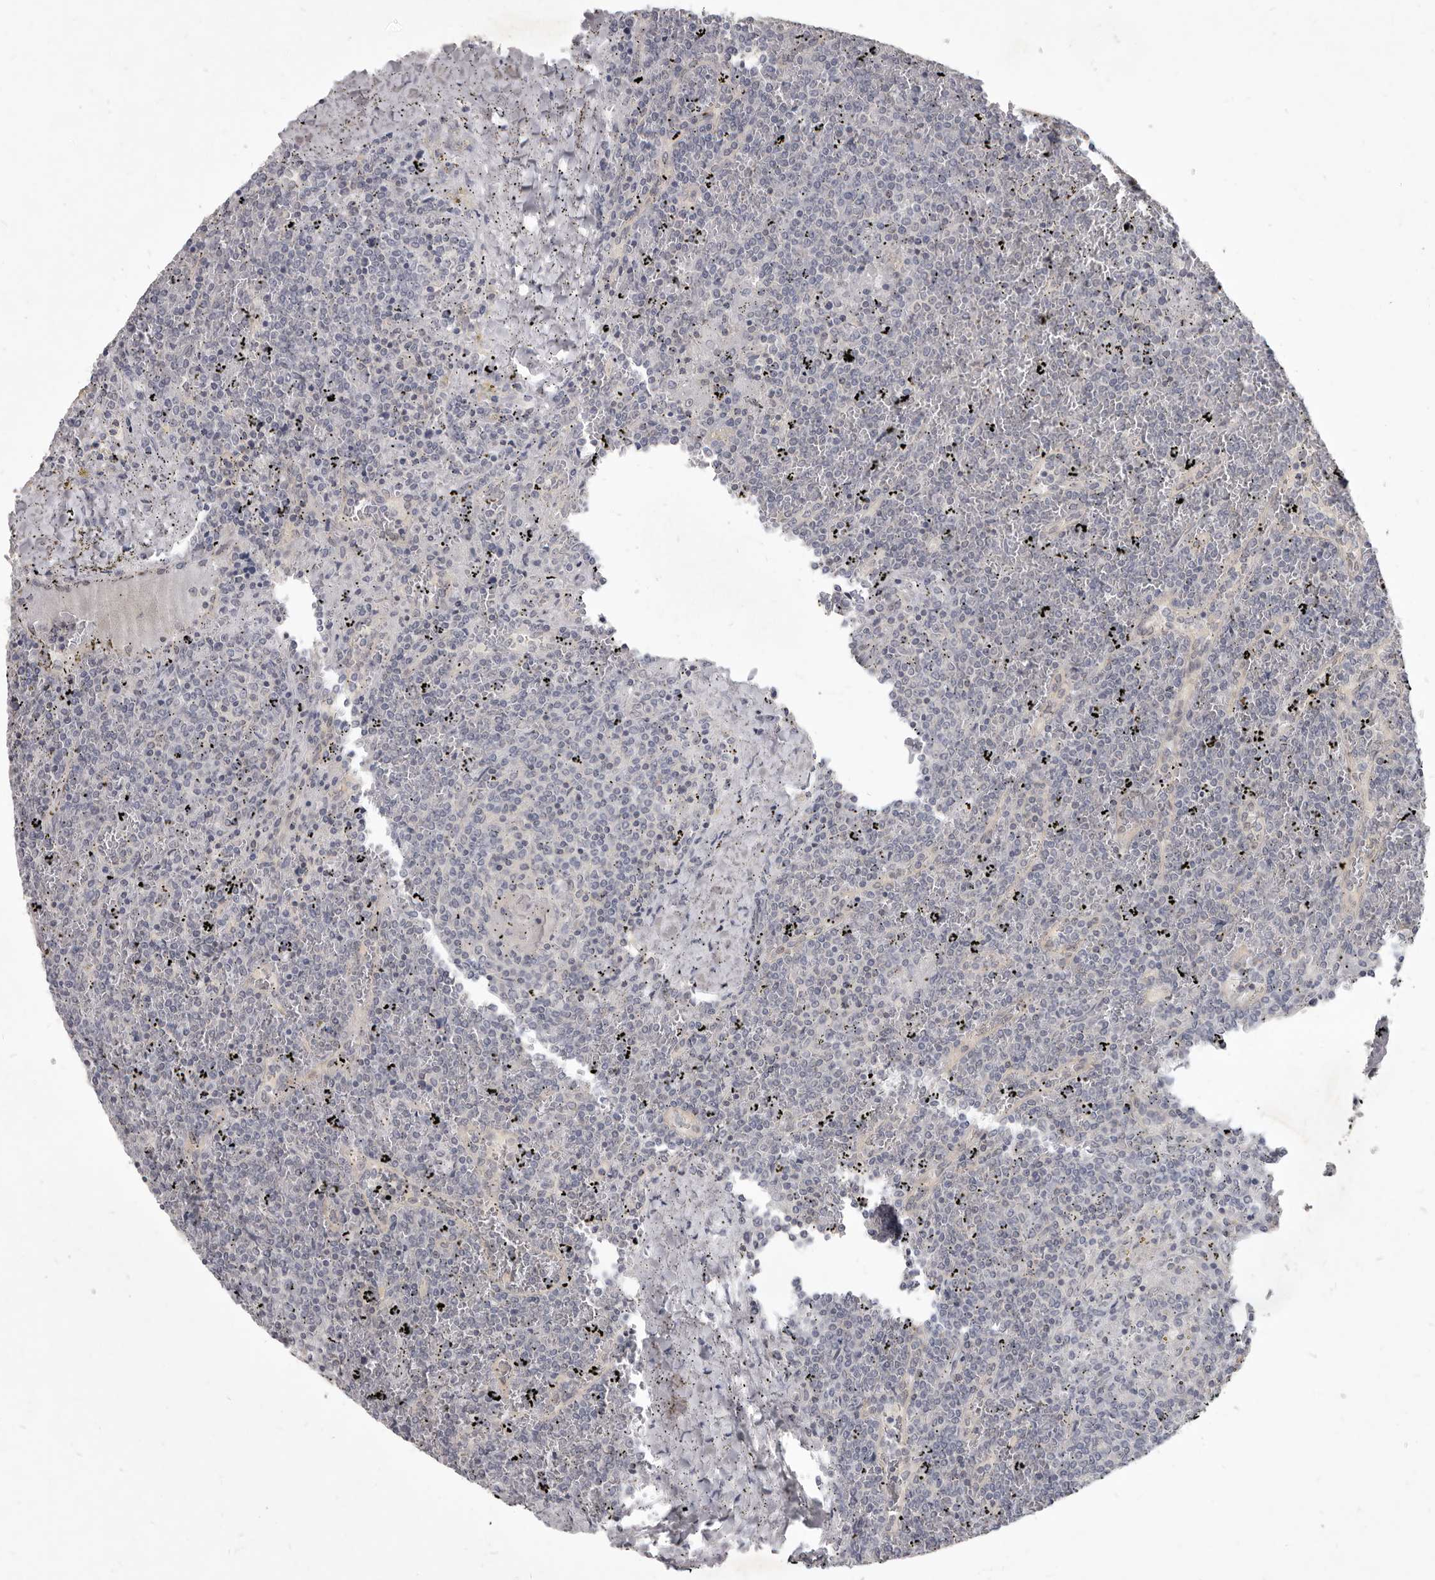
{"staining": {"intensity": "negative", "quantity": "none", "location": "none"}, "tissue": "lymphoma", "cell_type": "Tumor cells", "image_type": "cancer", "snomed": [{"axis": "morphology", "description": "Malignant lymphoma, non-Hodgkin's type, Low grade"}, {"axis": "topography", "description": "Spleen"}], "caption": "The immunohistochemistry image has no significant expression in tumor cells of lymphoma tissue. (DAB (3,3'-diaminobenzidine) IHC, high magnification).", "gene": "GSK3B", "patient": {"sex": "female", "age": 19}}